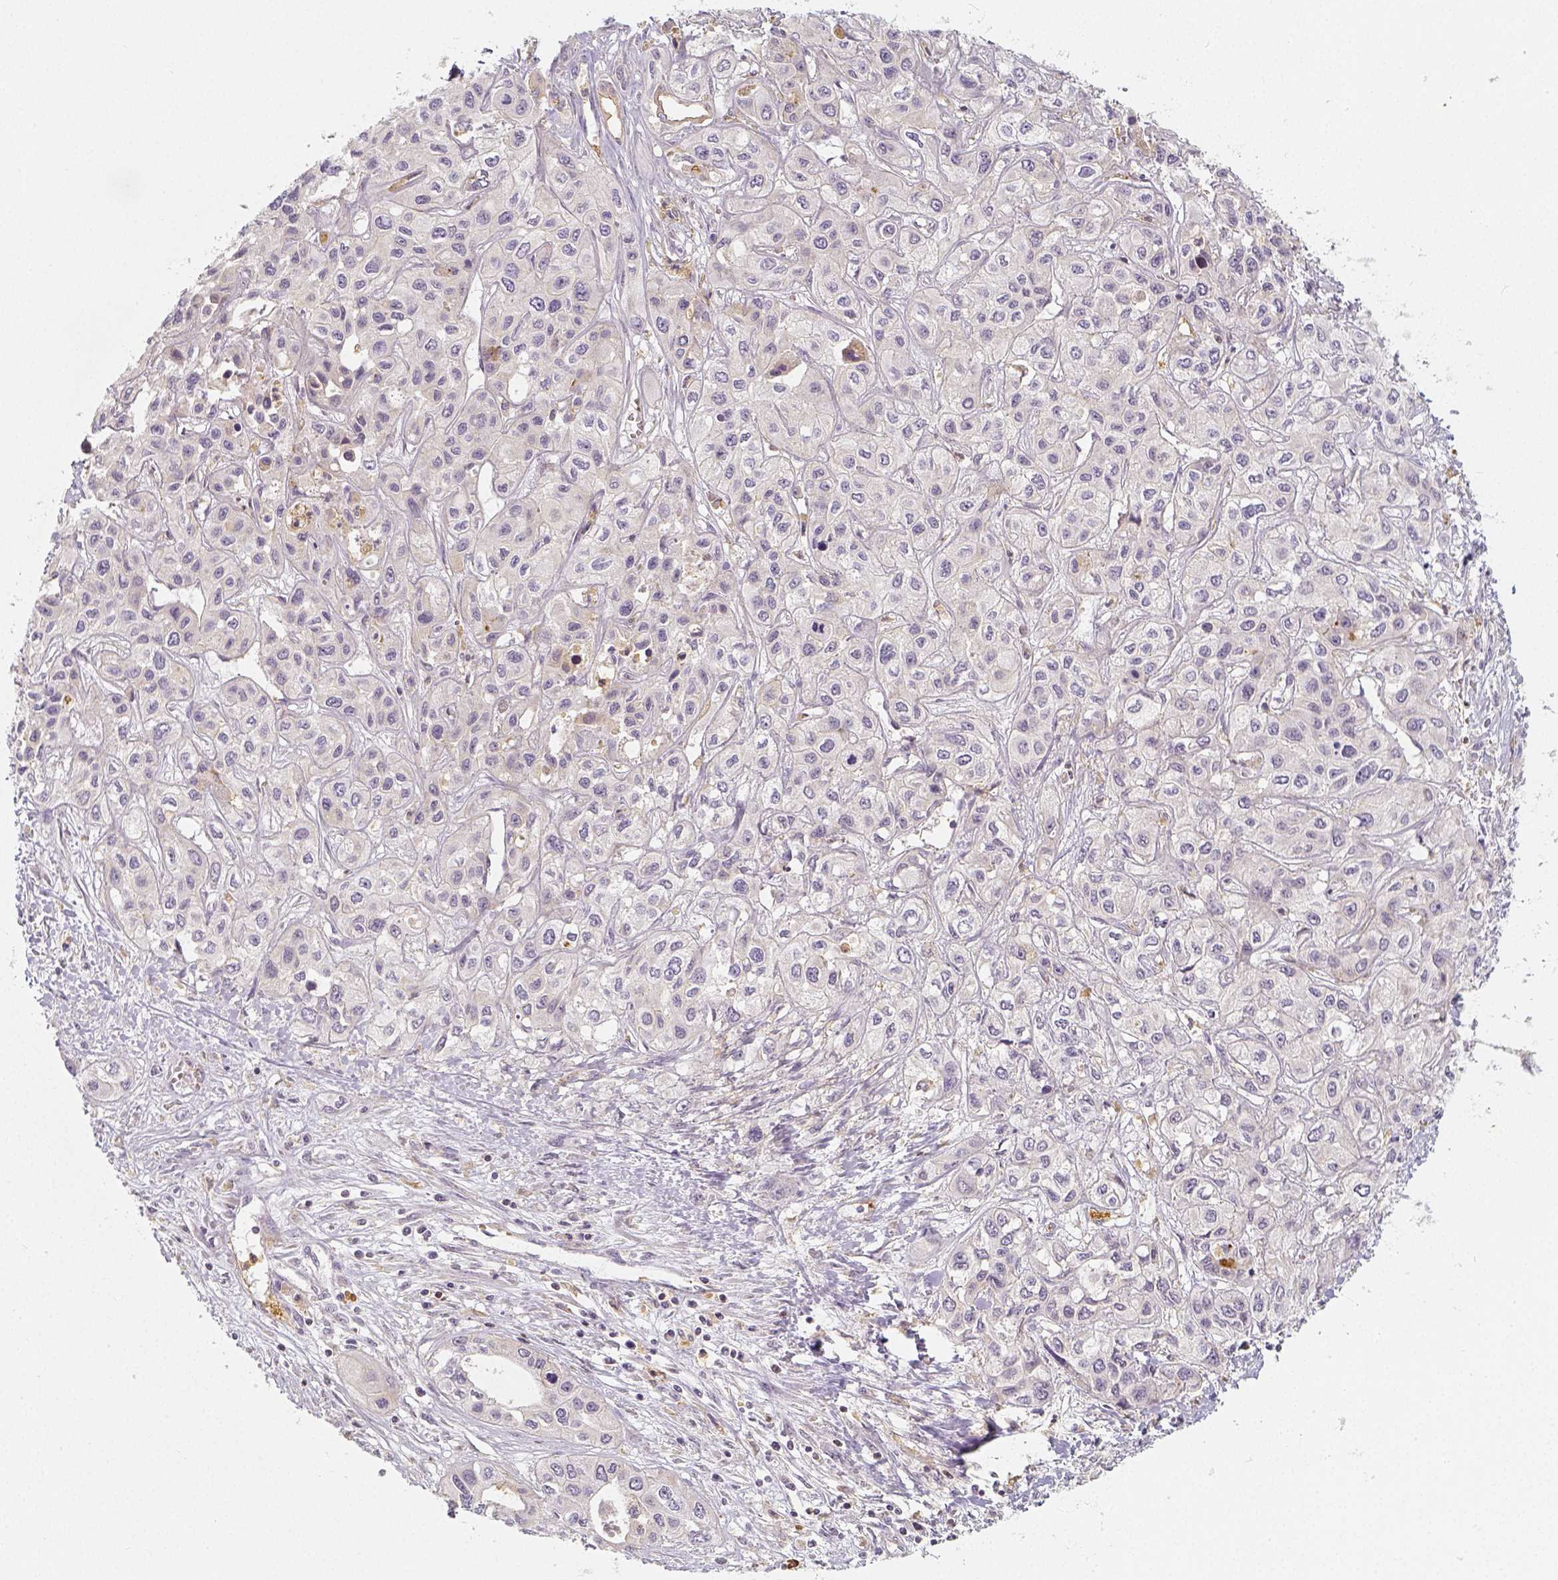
{"staining": {"intensity": "negative", "quantity": "none", "location": "none"}, "tissue": "liver cancer", "cell_type": "Tumor cells", "image_type": "cancer", "snomed": [{"axis": "morphology", "description": "Cholangiocarcinoma"}, {"axis": "topography", "description": "Liver"}], "caption": "Immunohistochemistry of human liver cancer reveals no staining in tumor cells.", "gene": "PTPRJ", "patient": {"sex": "female", "age": 66}}